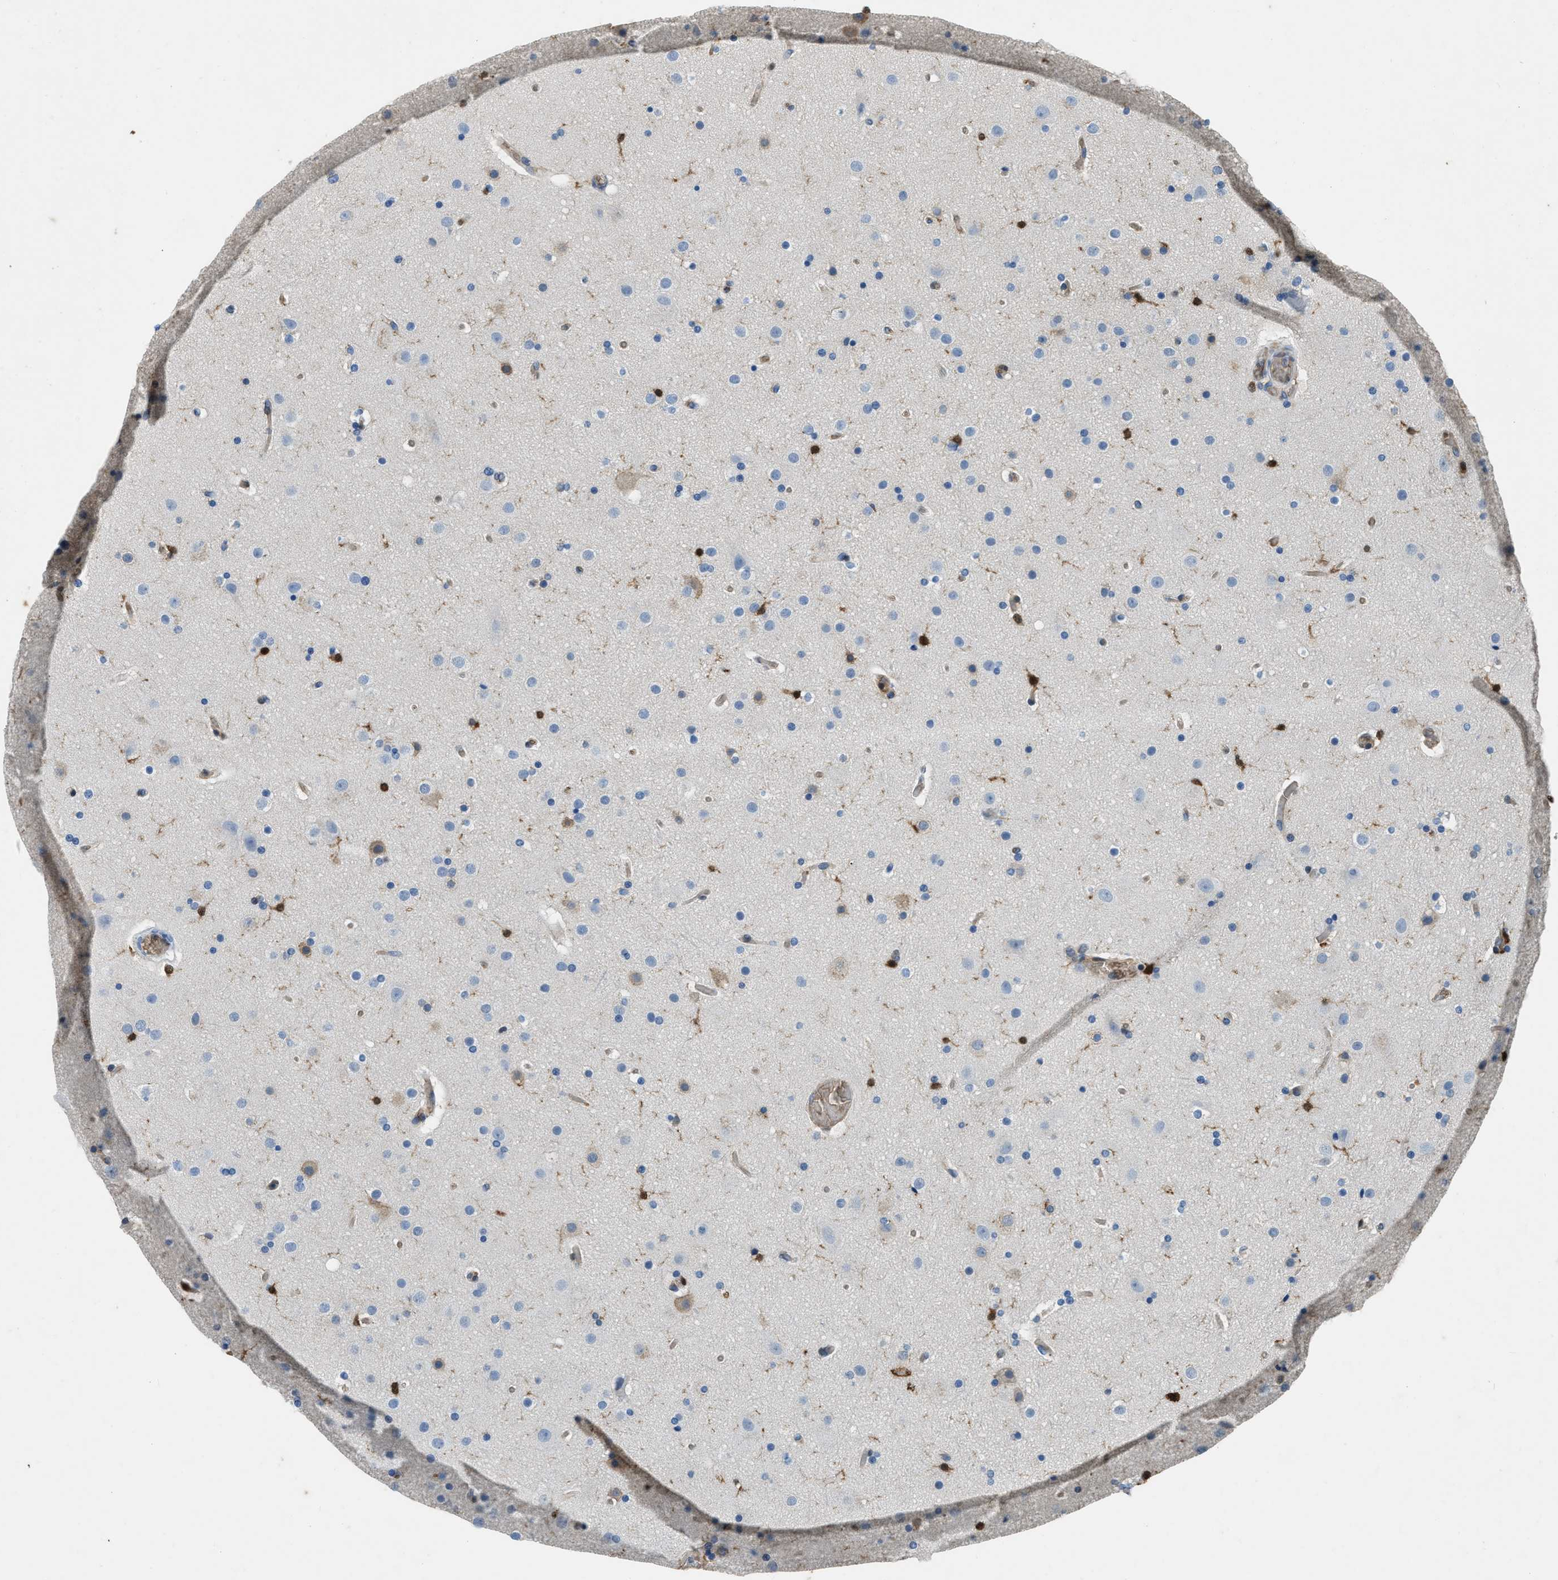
{"staining": {"intensity": "weak", "quantity": ">75%", "location": "cytoplasmic/membranous"}, "tissue": "cerebral cortex", "cell_type": "Endothelial cells", "image_type": "normal", "snomed": [{"axis": "morphology", "description": "Normal tissue, NOS"}, {"axis": "topography", "description": "Cerebral cortex"}], "caption": "Immunohistochemical staining of unremarkable cerebral cortex demonstrates weak cytoplasmic/membranous protein expression in approximately >75% of endothelial cells.", "gene": "ARHGDIB", "patient": {"sex": "male", "age": 57}}